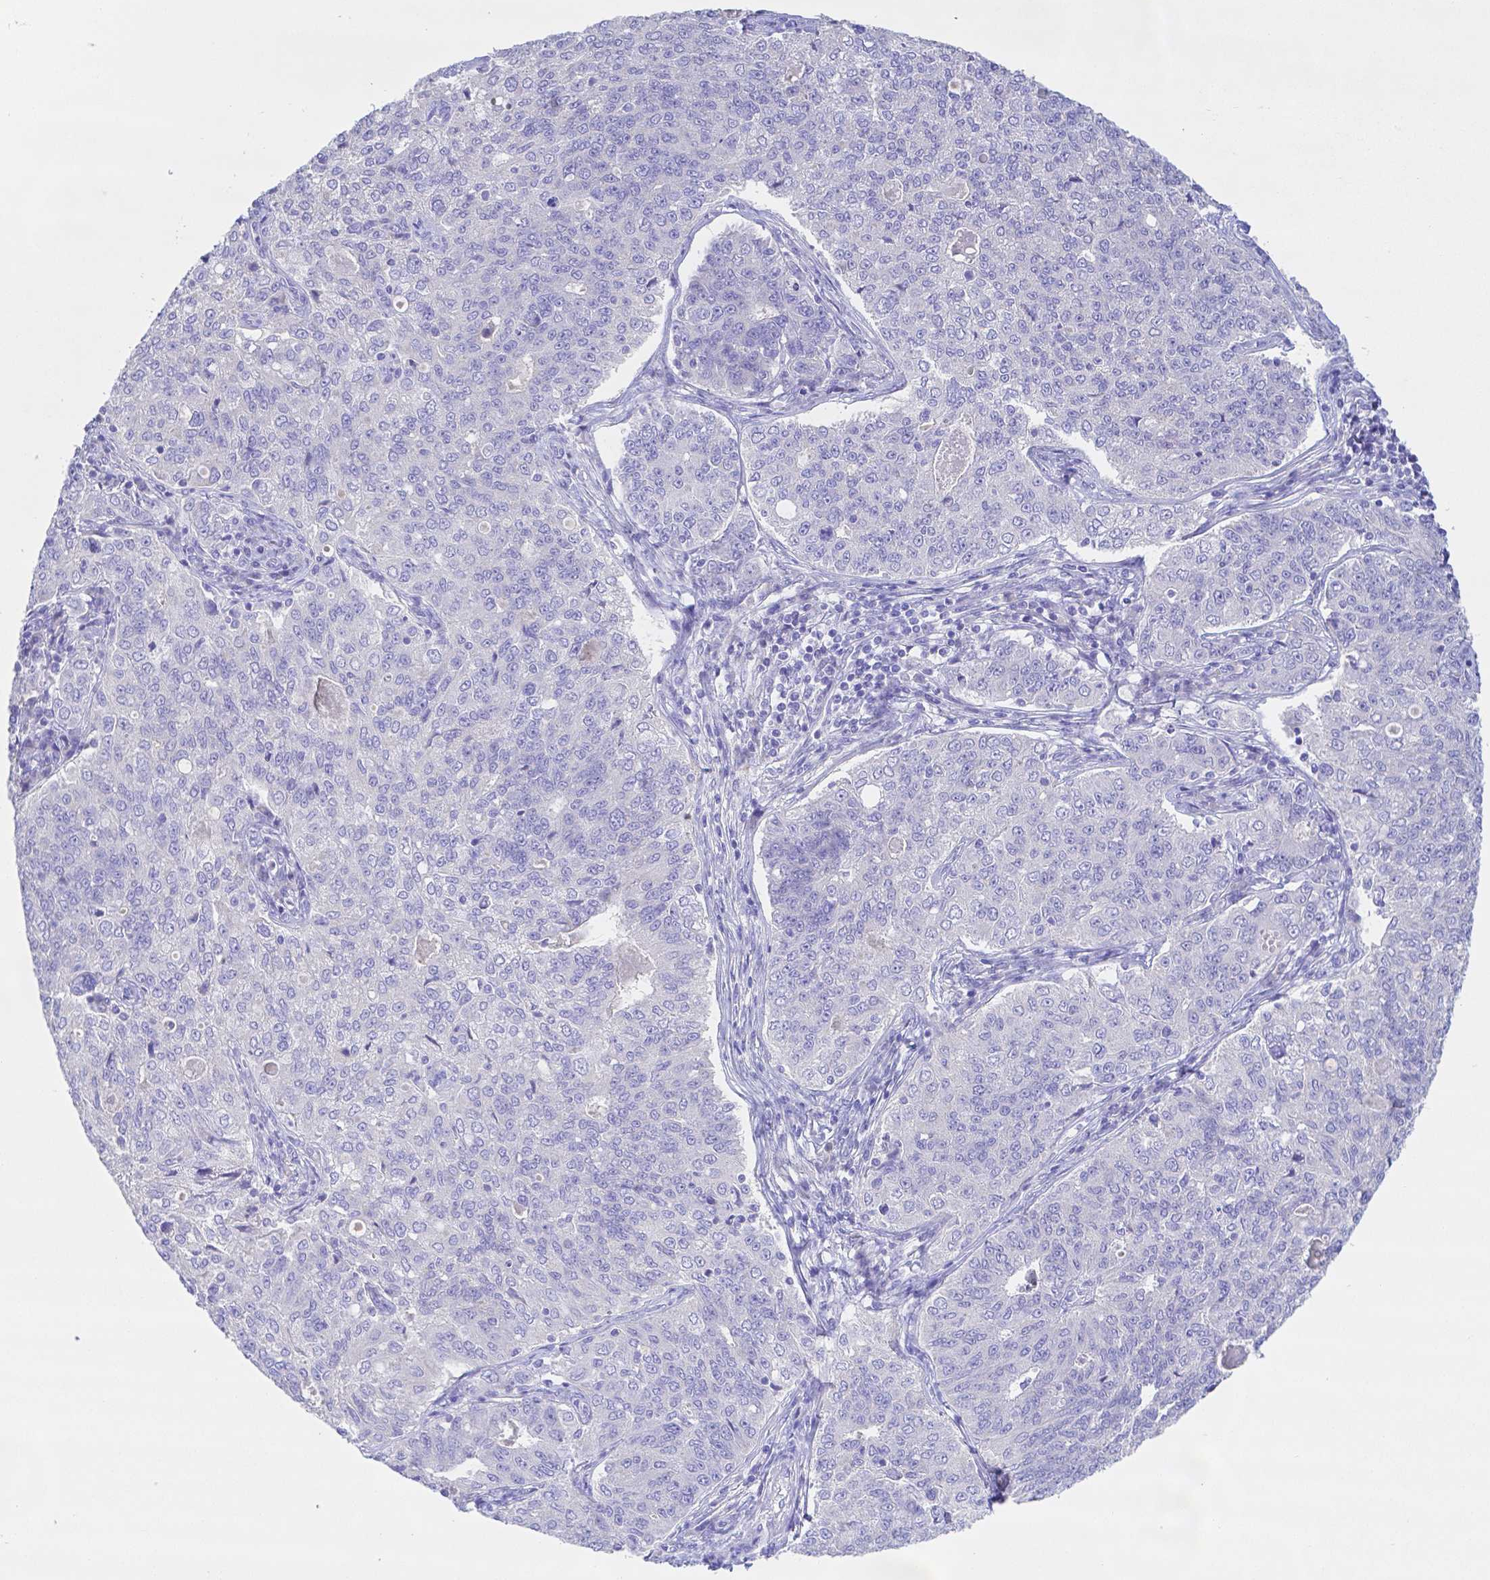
{"staining": {"intensity": "negative", "quantity": "none", "location": "none"}, "tissue": "endometrial cancer", "cell_type": "Tumor cells", "image_type": "cancer", "snomed": [{"axis": "morphology", "description": "Adenocarcinoma, NOS"}, {"axis": "topography", "description": "Endometrium"}], "caption": "IHC histopathology image of neoplastic tissue: human endometrial adenocarcinoma stained with DAB (3,3'-diaminobenzidine) shows no significant protein expression in tumor cells.", "gene": "ZG16B", "patient": {"sex": "female", "age": 43}}